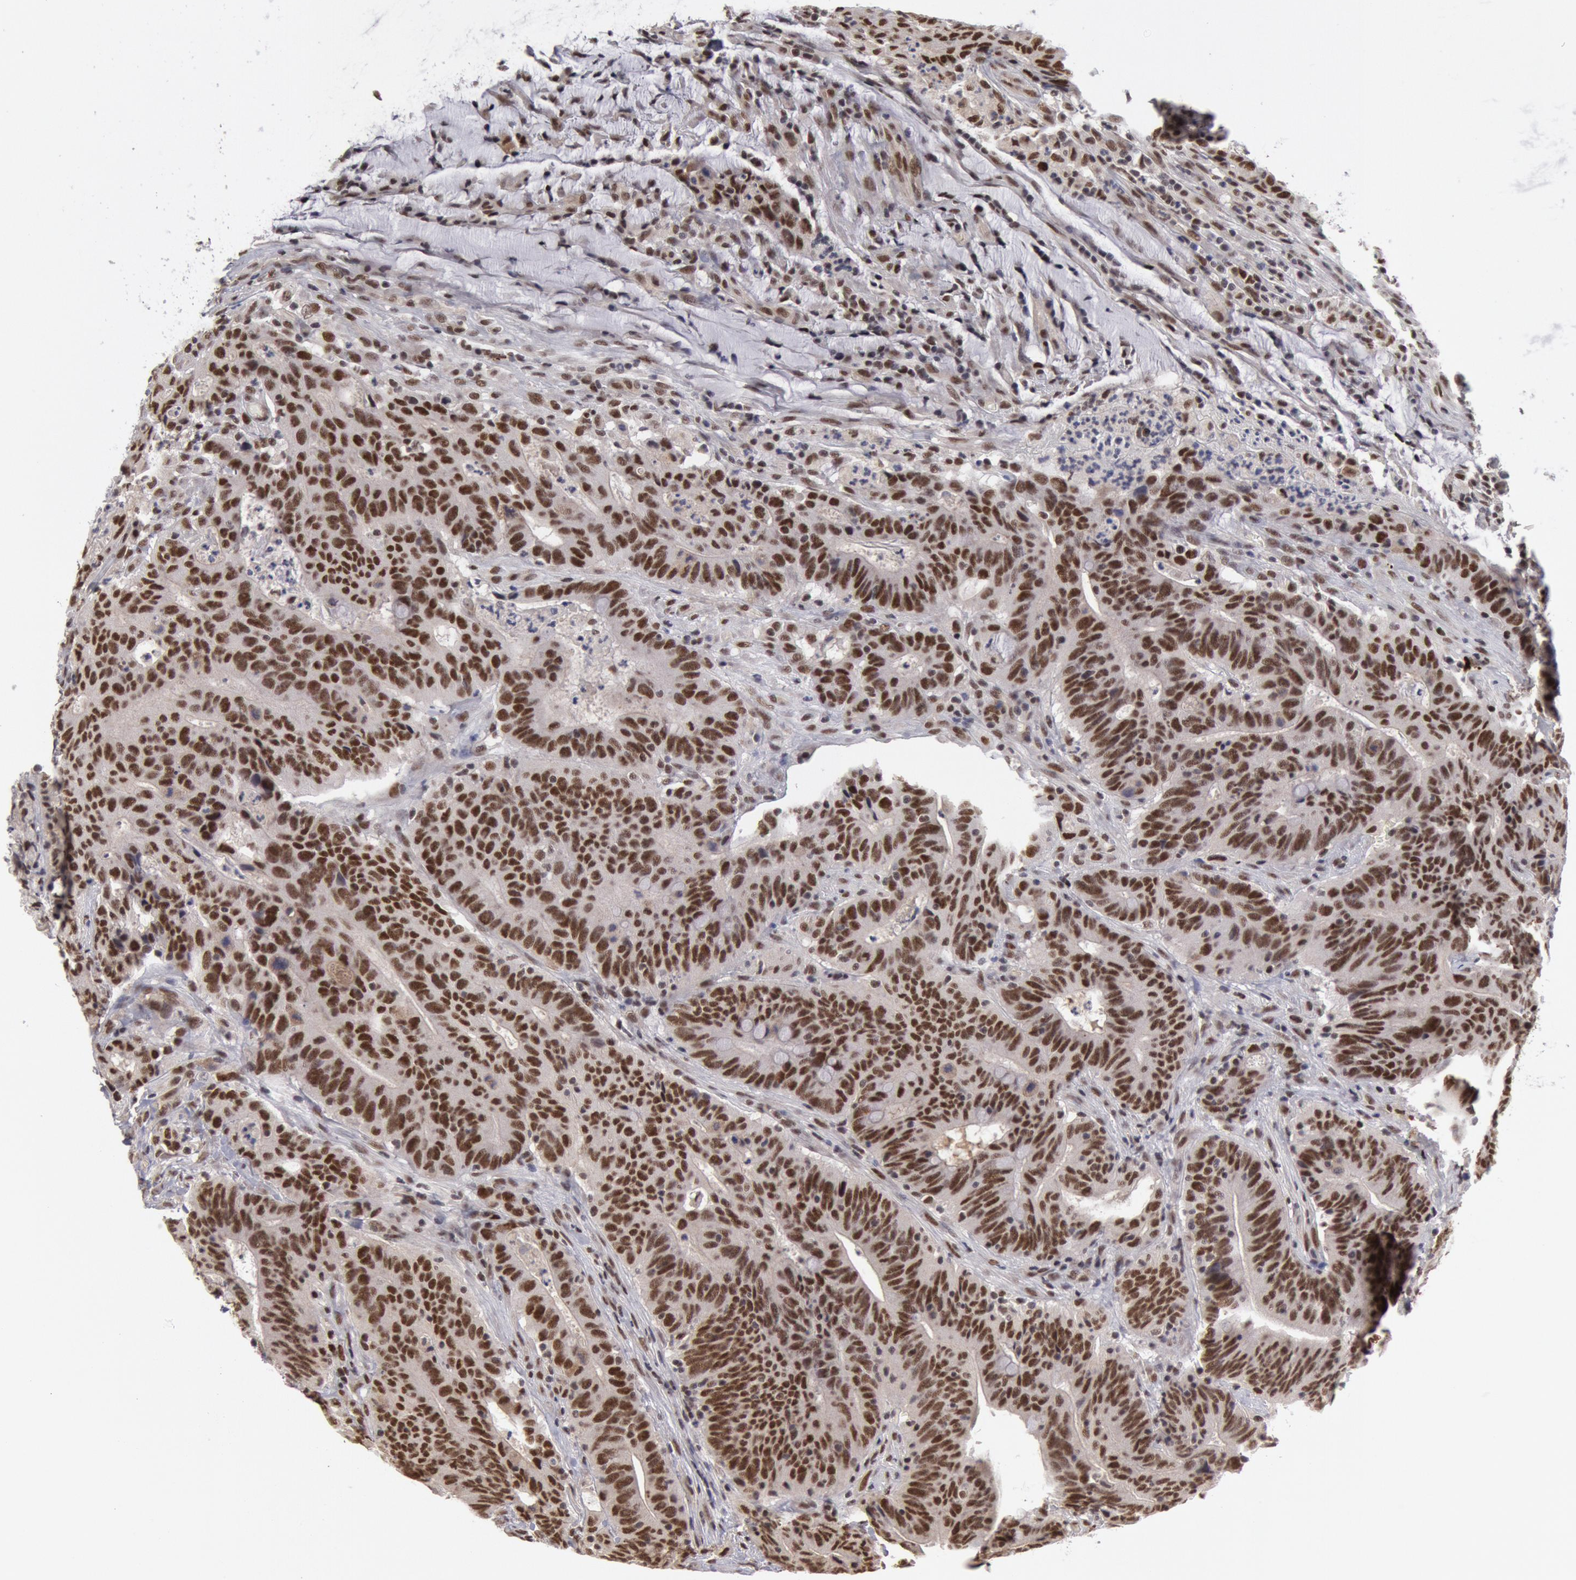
{"staining": {"intensity": "moderate", "quantity": ">75%", "location": "nuclear"}, "tissue": "colorectal cancer", "cell_type": "Tumor cells", "image_type": "cancer", "snomed": [{"axis": "morphology", "description": "Adenocarcinoma, NOS"}, {"axis": "topography", "description": "Colon"}], "caption": "Moderate nuclear staining for a protein is appreciated in about >75% of tumor cells of colorectal cancer using IHC.", "gene": "PPP4R3B", "patient": {"sex": "male", "age": 54}}